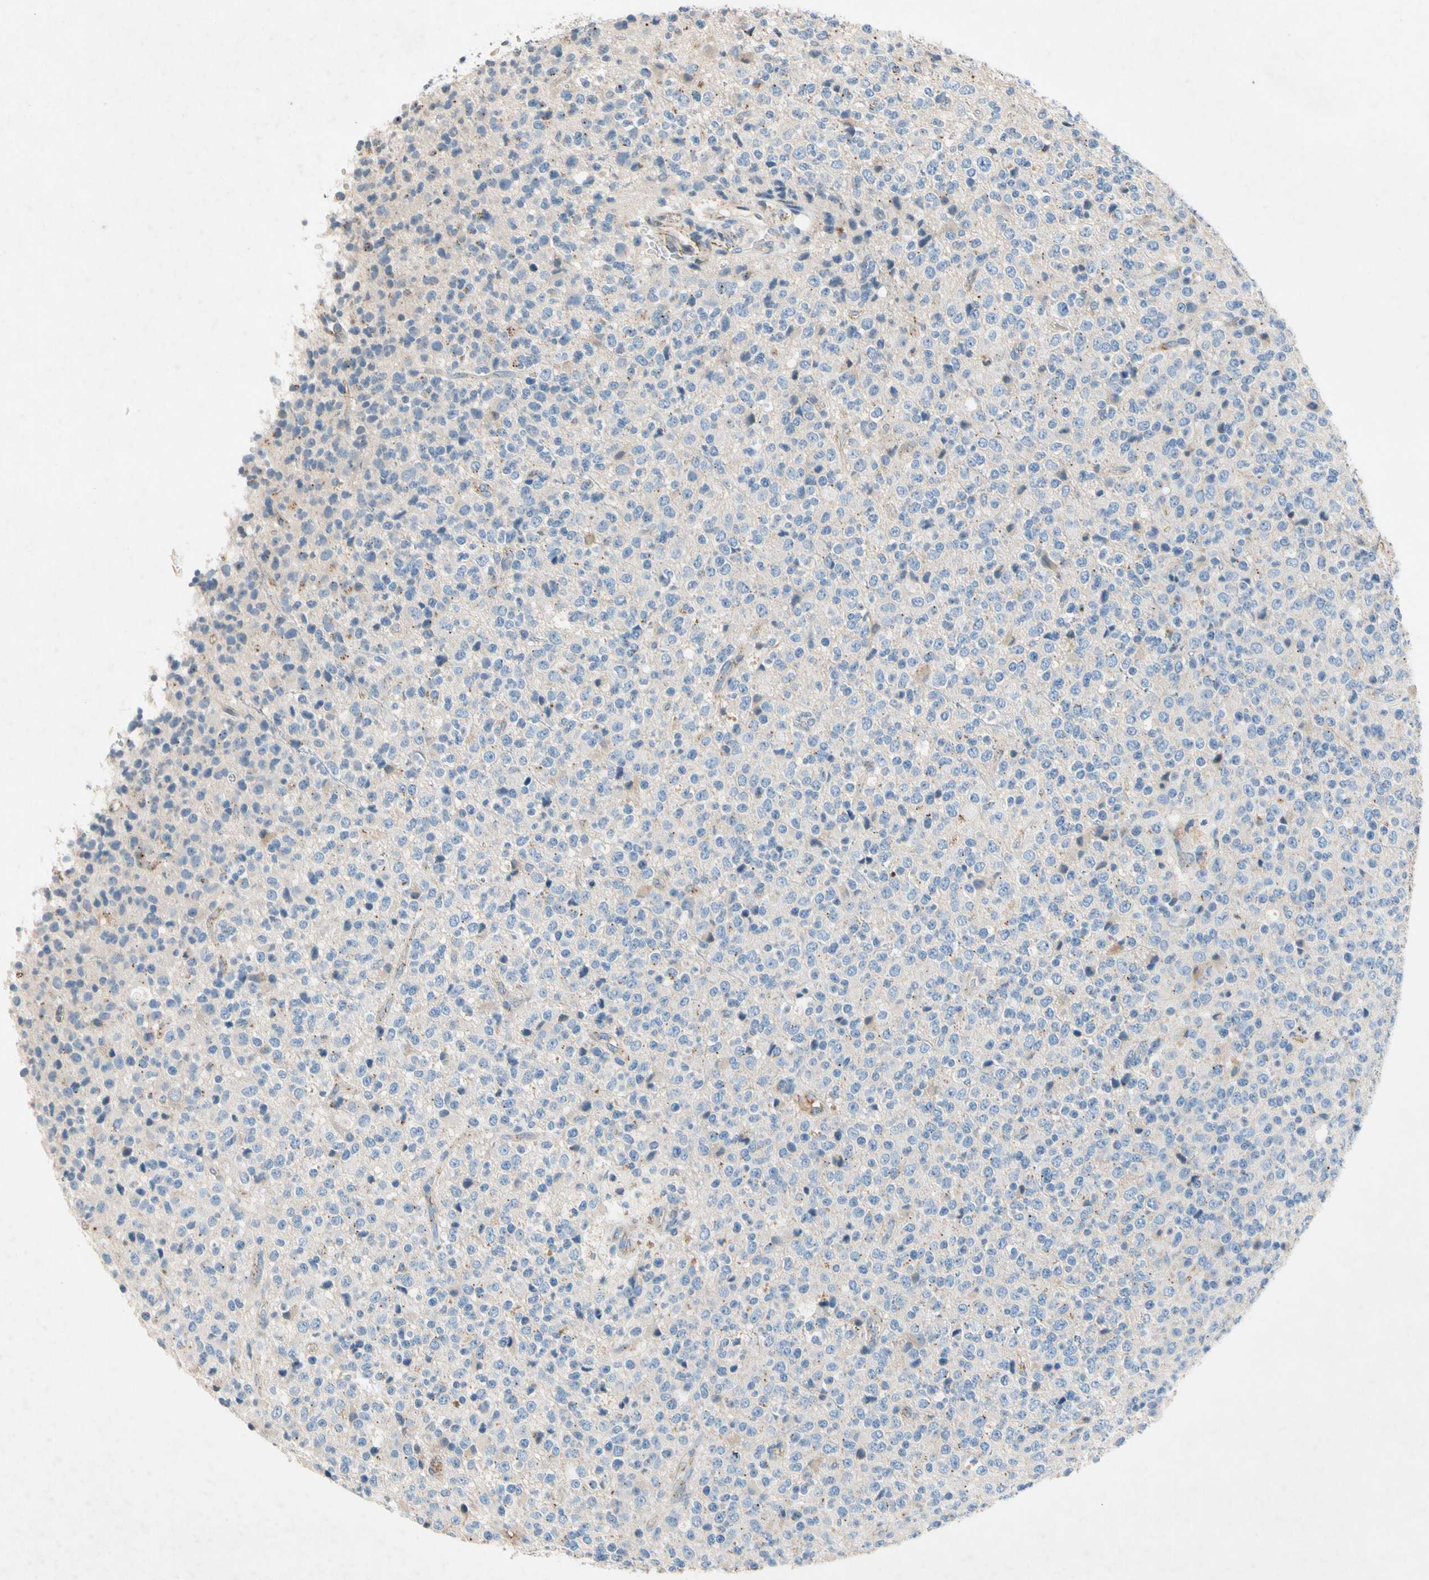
{"staining": {"intensity": "strong", "quantity": "<25%", "location": "cytoplasmic/membranous"}, "tissue": "glioma", "cell_type": "Tumor cells", "image_type": "cancer", "snomed": [{"axis": "morphology", "description": "Glioma, malignant, High grade"}, {"axis": "topography", "description": "pancreas cauda"}], "caption": "Protein analysis of malignant high-grade glioma tissue exhibits strong cytoplasmic/membranous positivity in approximately <25% of tumor cells.", "gene": "NDFIP2", "patient": {"sex": "male", "age": 60}}